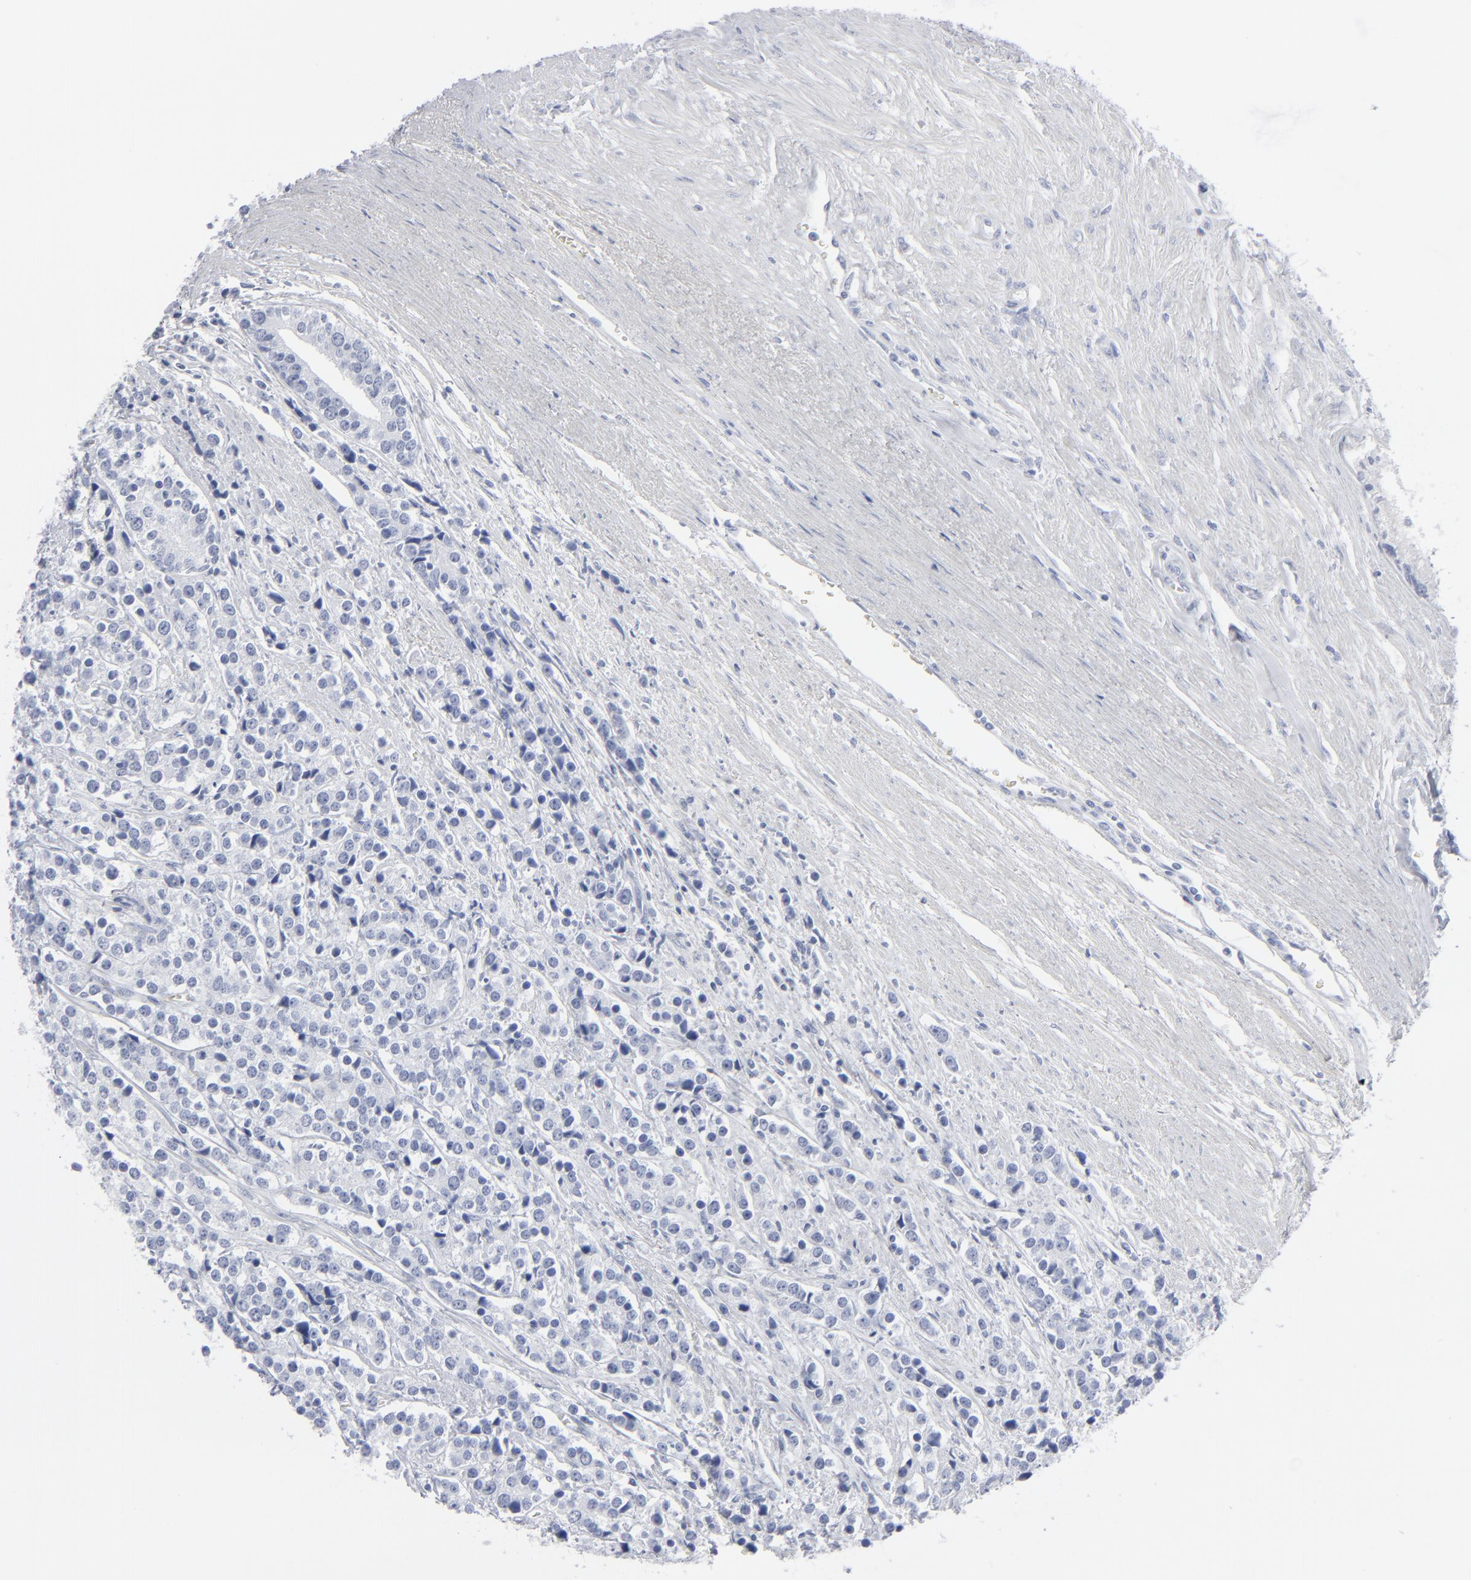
{"staining": {"intensity": "negative", "quantity": "none", "location": "none"}, "tissue": "prostate cancer", "cell_type": "Tumor cells", "image_type": "cancer", "snomed": [{"axis": "morphology", "description": "Adenocarcinoma, High grade"}, {"axis": "topography", "description": "Prostate"}], "caption": "Tumor cells are negative for brown protein staining in high-grade adenocarcinoma (prostate).", "gene": "MSLN", "patient": {"sex": "male", "age": 71}}